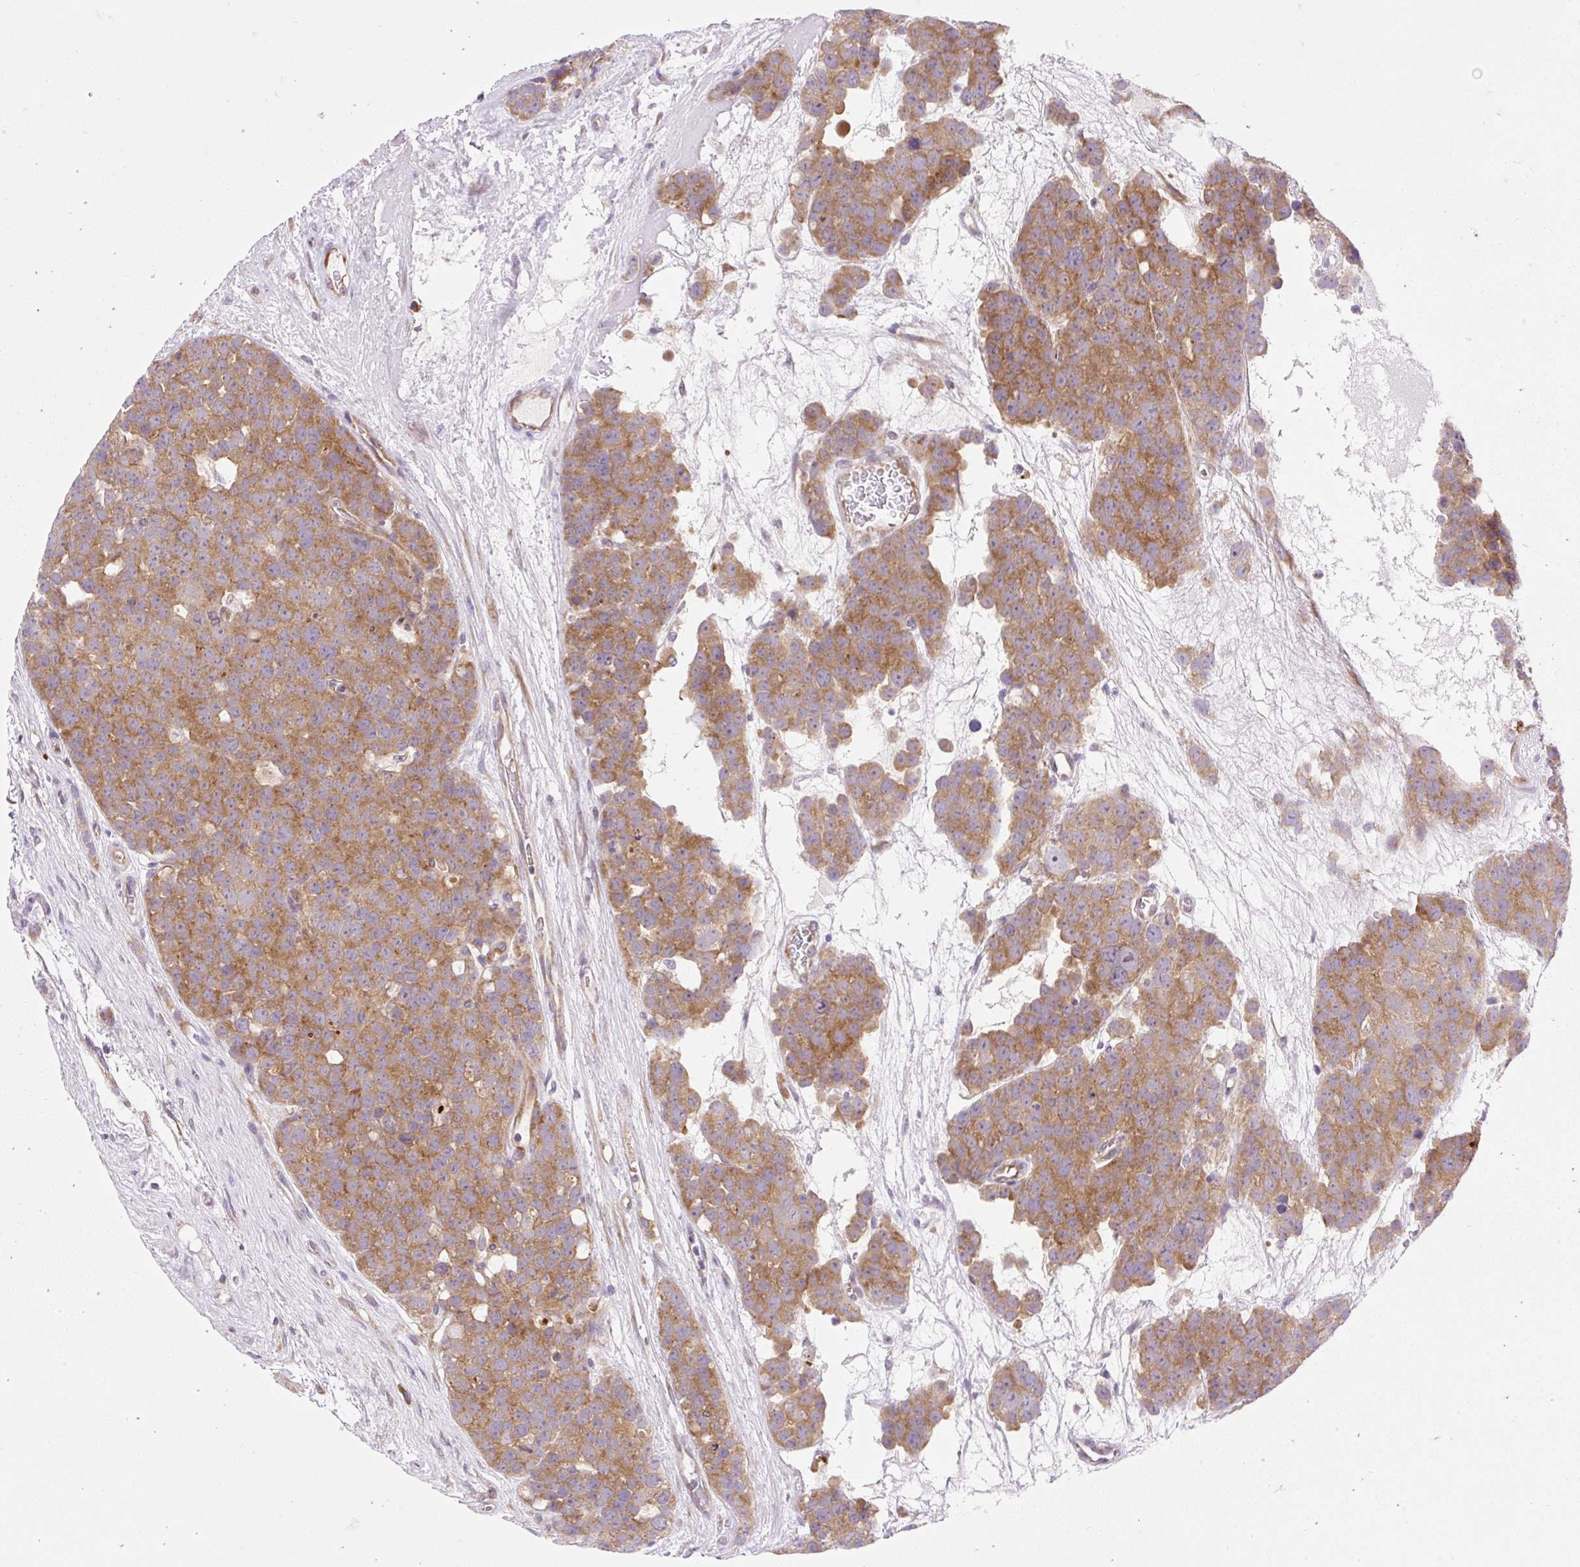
{"staining": {"intensity": "moderate", "quantity": ">75%", "location": "cytoplasmic/membranous"}, "tissue": "testis cancer", "cell_type": "Tumor cells", "image_type": "cancer", "snomed": [{"axis": "morphology", "description": "Seminoma, NOS"}, {"axis": "topography", "description": "Testis"}], "caption": "Protein staining displays moderate cytoplasmic/membranous positivity in approximately >75% of tumor cells in testis seminoma. (IHC, brightfield microscopy, high magnification).", "gene": "GPR45", "patient": {"sex": "male", "age": 71}}